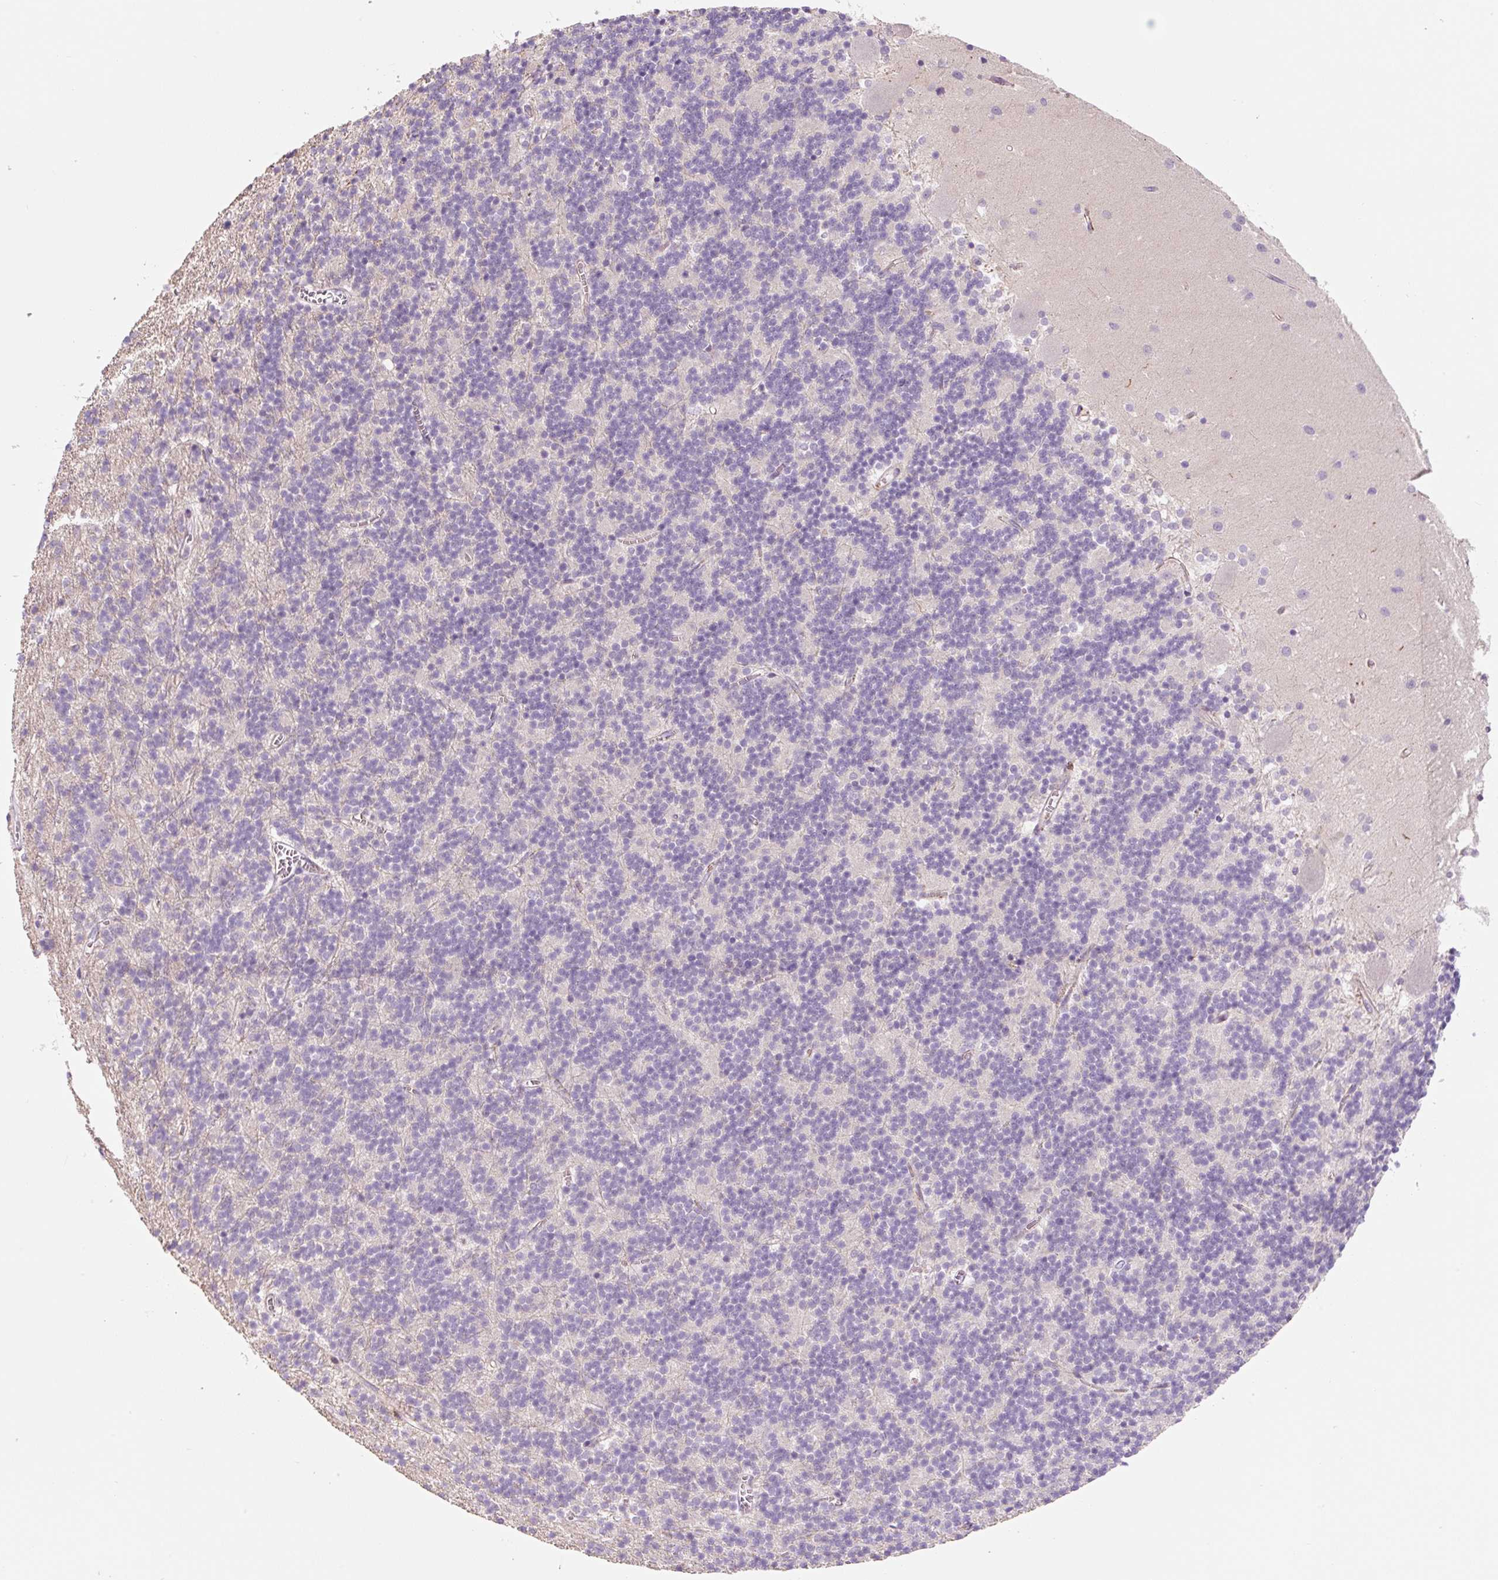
{"staining": {"intensity": "negative", "quantity": "none", "location": "none"}, "tissue": "cerebellum", "cell_type": "Cells in granular layer", "image_type": "normal", "snomed": [{"axis": "morphology", "description": "Normal tissue, NOS"}, {"axis": "topography", "description": "Cerebellum"}], "caption": "Immunohistochemistry of benign human cerebellum shows no expression in cells in granular layer.", "gene": "CCL25", "patient": {"sex": "male", "age": 54}}